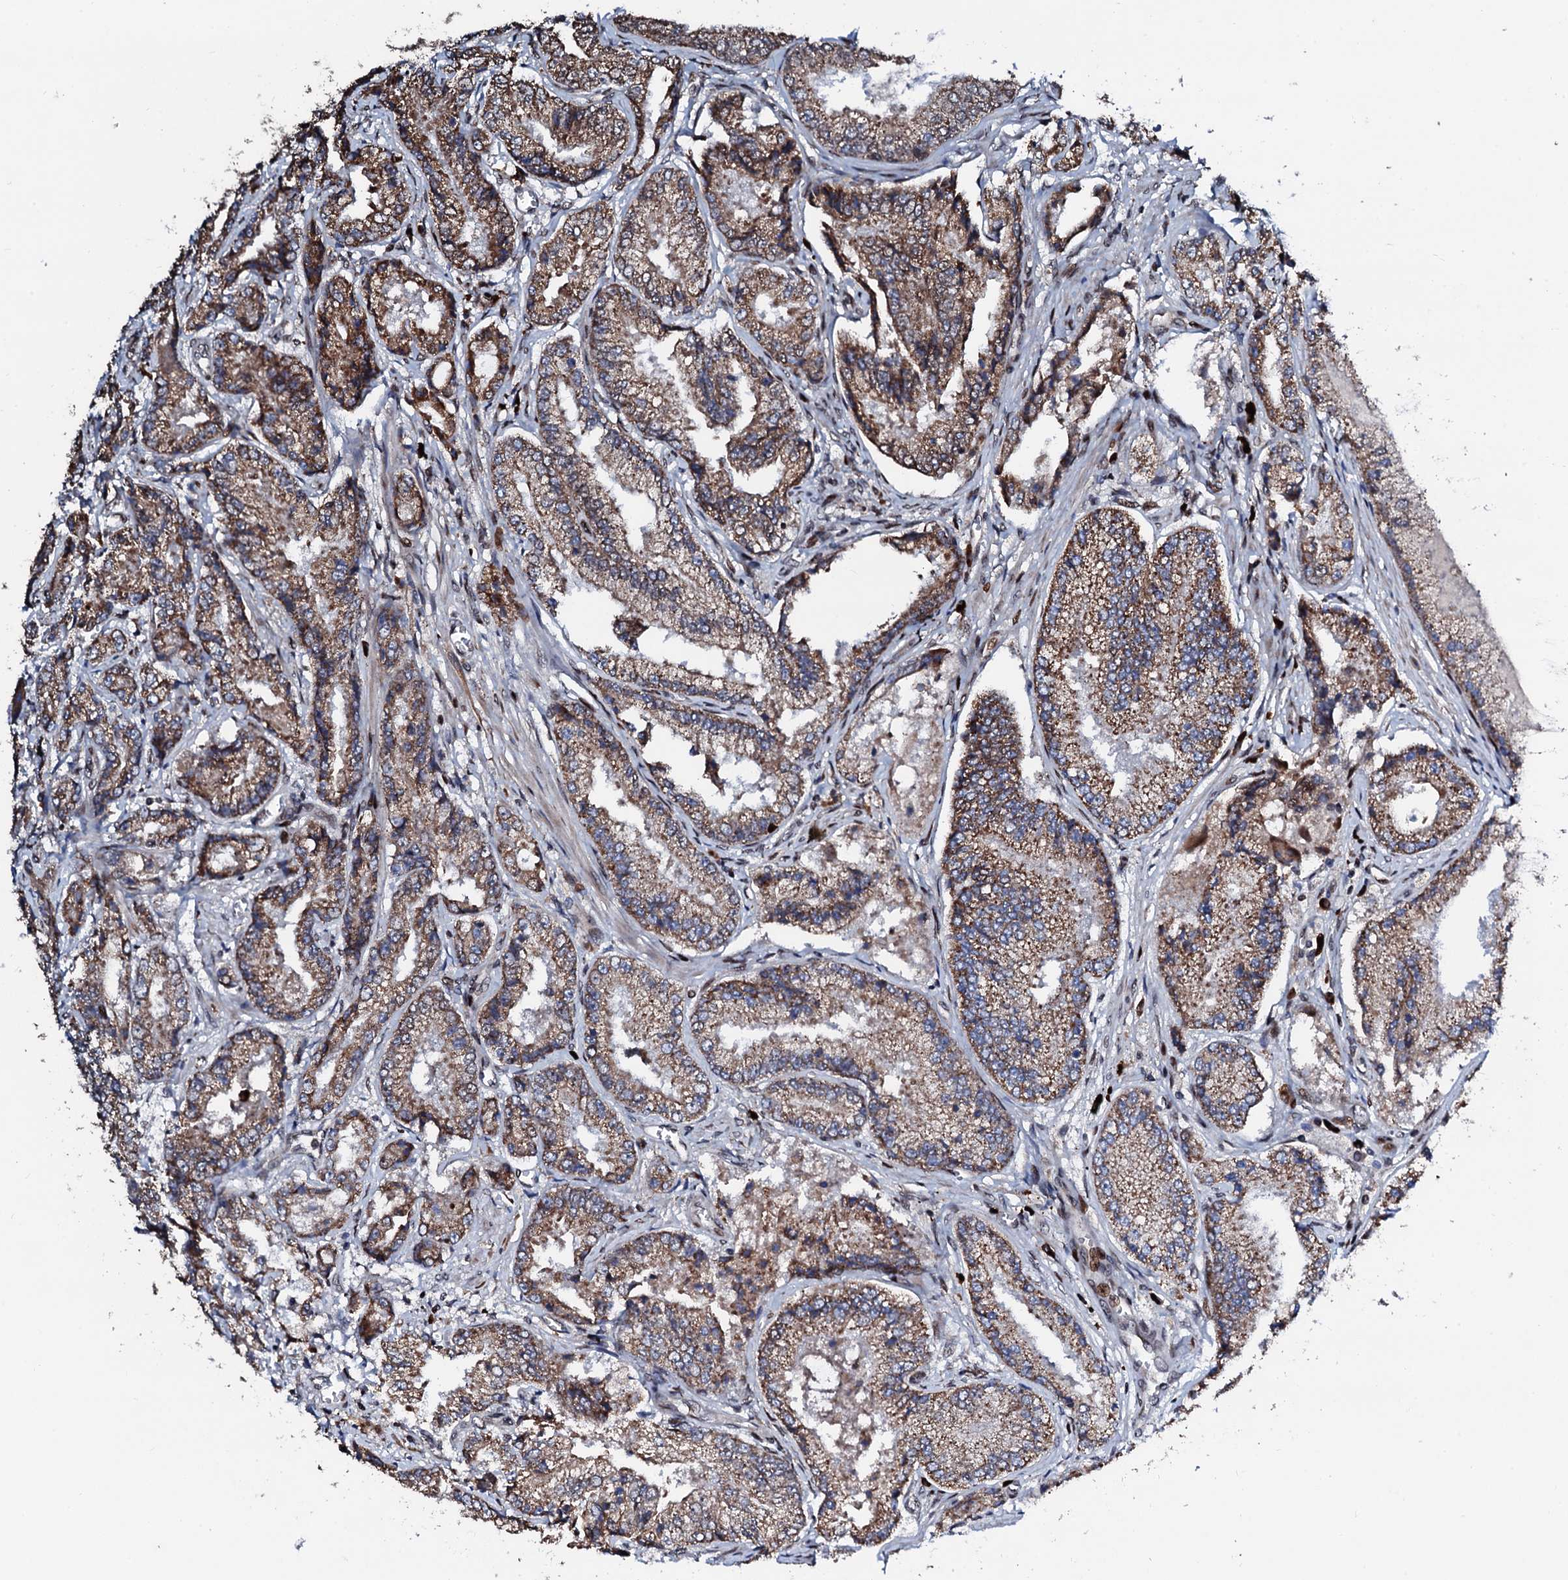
{"staining": {"intensity": "moderate", "quantity": ">75%", "location": "cytoplasmic/membranous"}, "tissue": "prostate cancer", "cell_type": "Tumor cells", "image_type": "cancer", "snomed": [{"axis": "morphology", "description": "Adenocarcinoma, High grade"}, {"axis": "topography", "description": "Prostate"}], "caption": "Immunohistochemical staining of prostate cancer displays medium levels of moderate cytoplasmic/membranous protein staining in approximately >75% of tumor cells.", "gene": "KIF18A", "patient": {"sex": "male", "age": 72}}